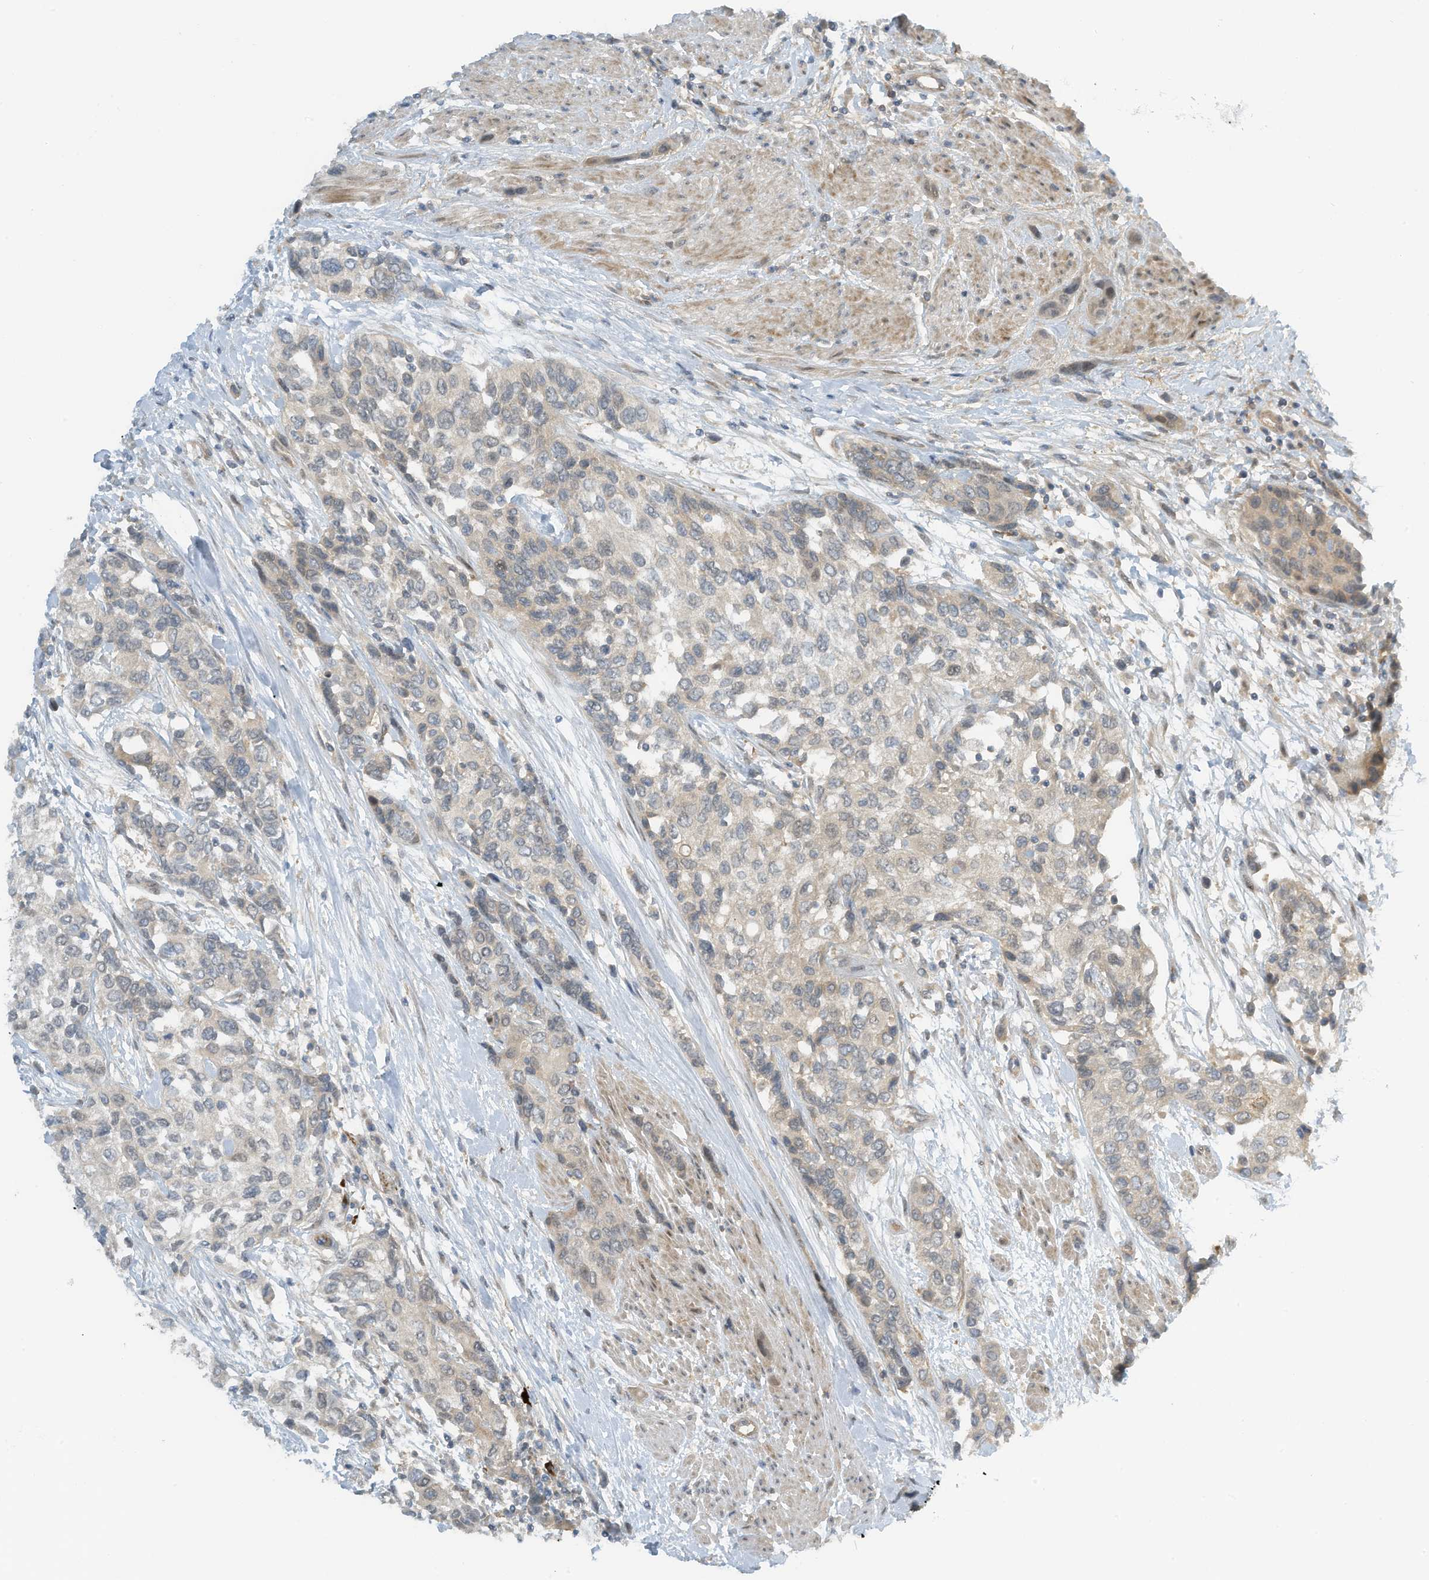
{"staining": {"intensity": "weak", "quantity": "<25%", "location": "cytoplasmic/membranous"}, "tissue": "urothelial cancer", "cell_type": "Tumor cells", "image_type": "cancer", "snomed": [{"axis": "morphology", "description": "Normal tissue, NOS"}, {"axis": "morphology", "description": "Urothelial carcinoma, High grade"}, {"axis": "topography", "description": "Vascular tissue"}, {"axis": "topography", "description": "Urinary bladder"}], "caption": "Human urothelial carcinoma (high-grade) stained for a protein using immunohistochemistry reveals no staining in tumor cells.", "gene": "FSD1L", "patient": {"sex": "female", "age": 56}}